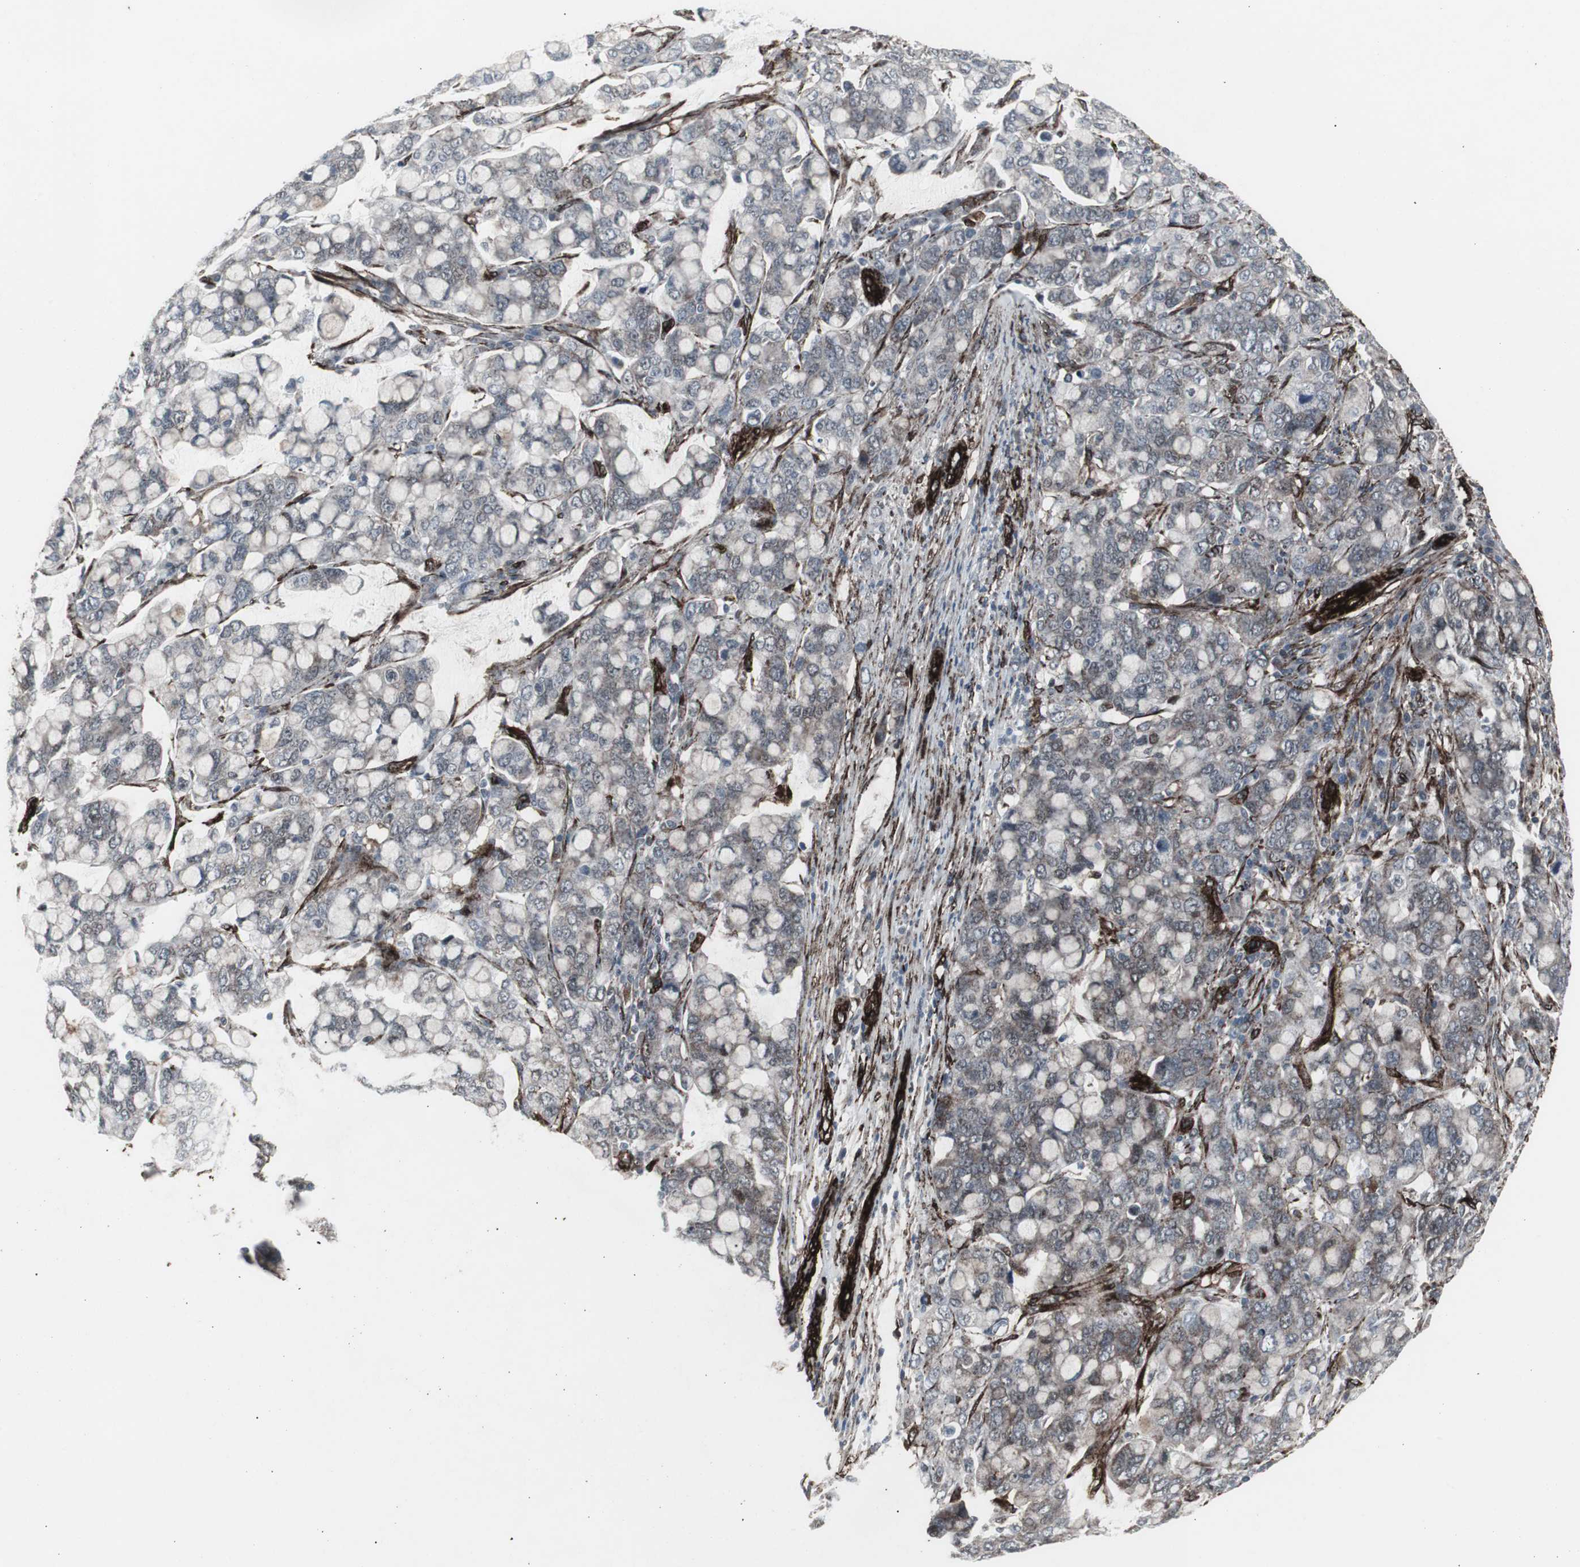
{"staining": {"intensity": "weak", "quantity": "<25%", "location": "nuclear"}, "tissue": "stomach cancer", "cell_type": "Tumor cells", "image_type": "cancer", "snomed": [{"axis": "morphology", "description": "Adenocarcinoma, NOS"}, {"axis": "topography", "description": "Stomach, lower"}], "caption": "There is no significant positivity in tumor cells of stomach adenocarcinoma. (Immunohistochemistry, brightfield microscopy, high magnification).", "gene": "PDGFA", "patient": {"sex": "male", "age": 84}}